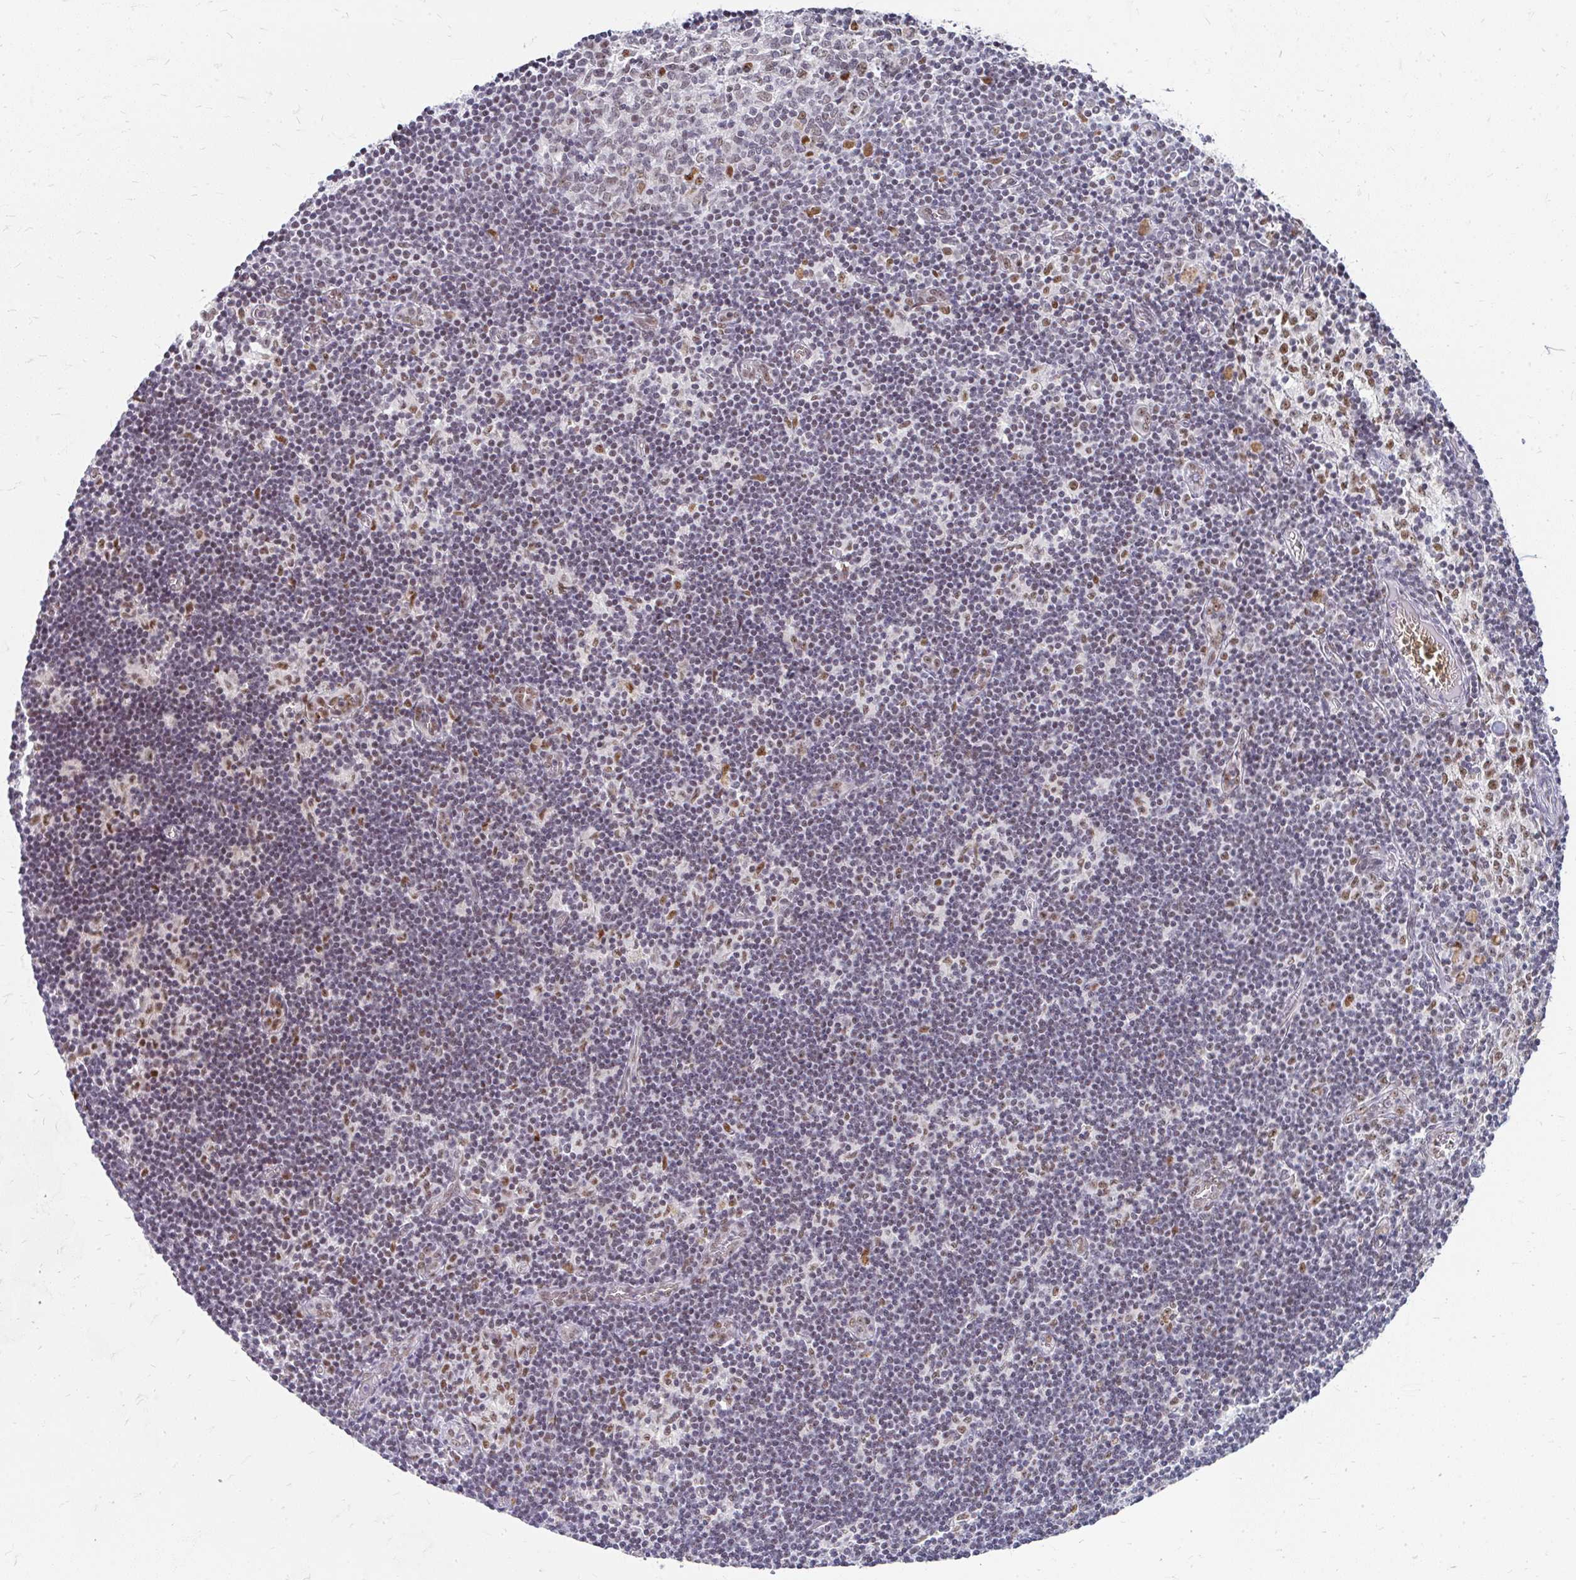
{"staining": {"intensity": "moderate", "quantity": "<25%", "location": "nuclear"}, "tissue": "lymph node", "cell_type": "Germinal center cells", "image_type": "normal", "snomed": [{"axis": "morphology", "description": "Normal tissue, NOS"}, {"axis": "topography", "description": "Lymph node"}], "caption": "Lymph node stained for a protein displays moderate nuclear positivity in germinal center cells.", "gene": "GTF2H1", "patient": {"sex": "female", "age": 31}}